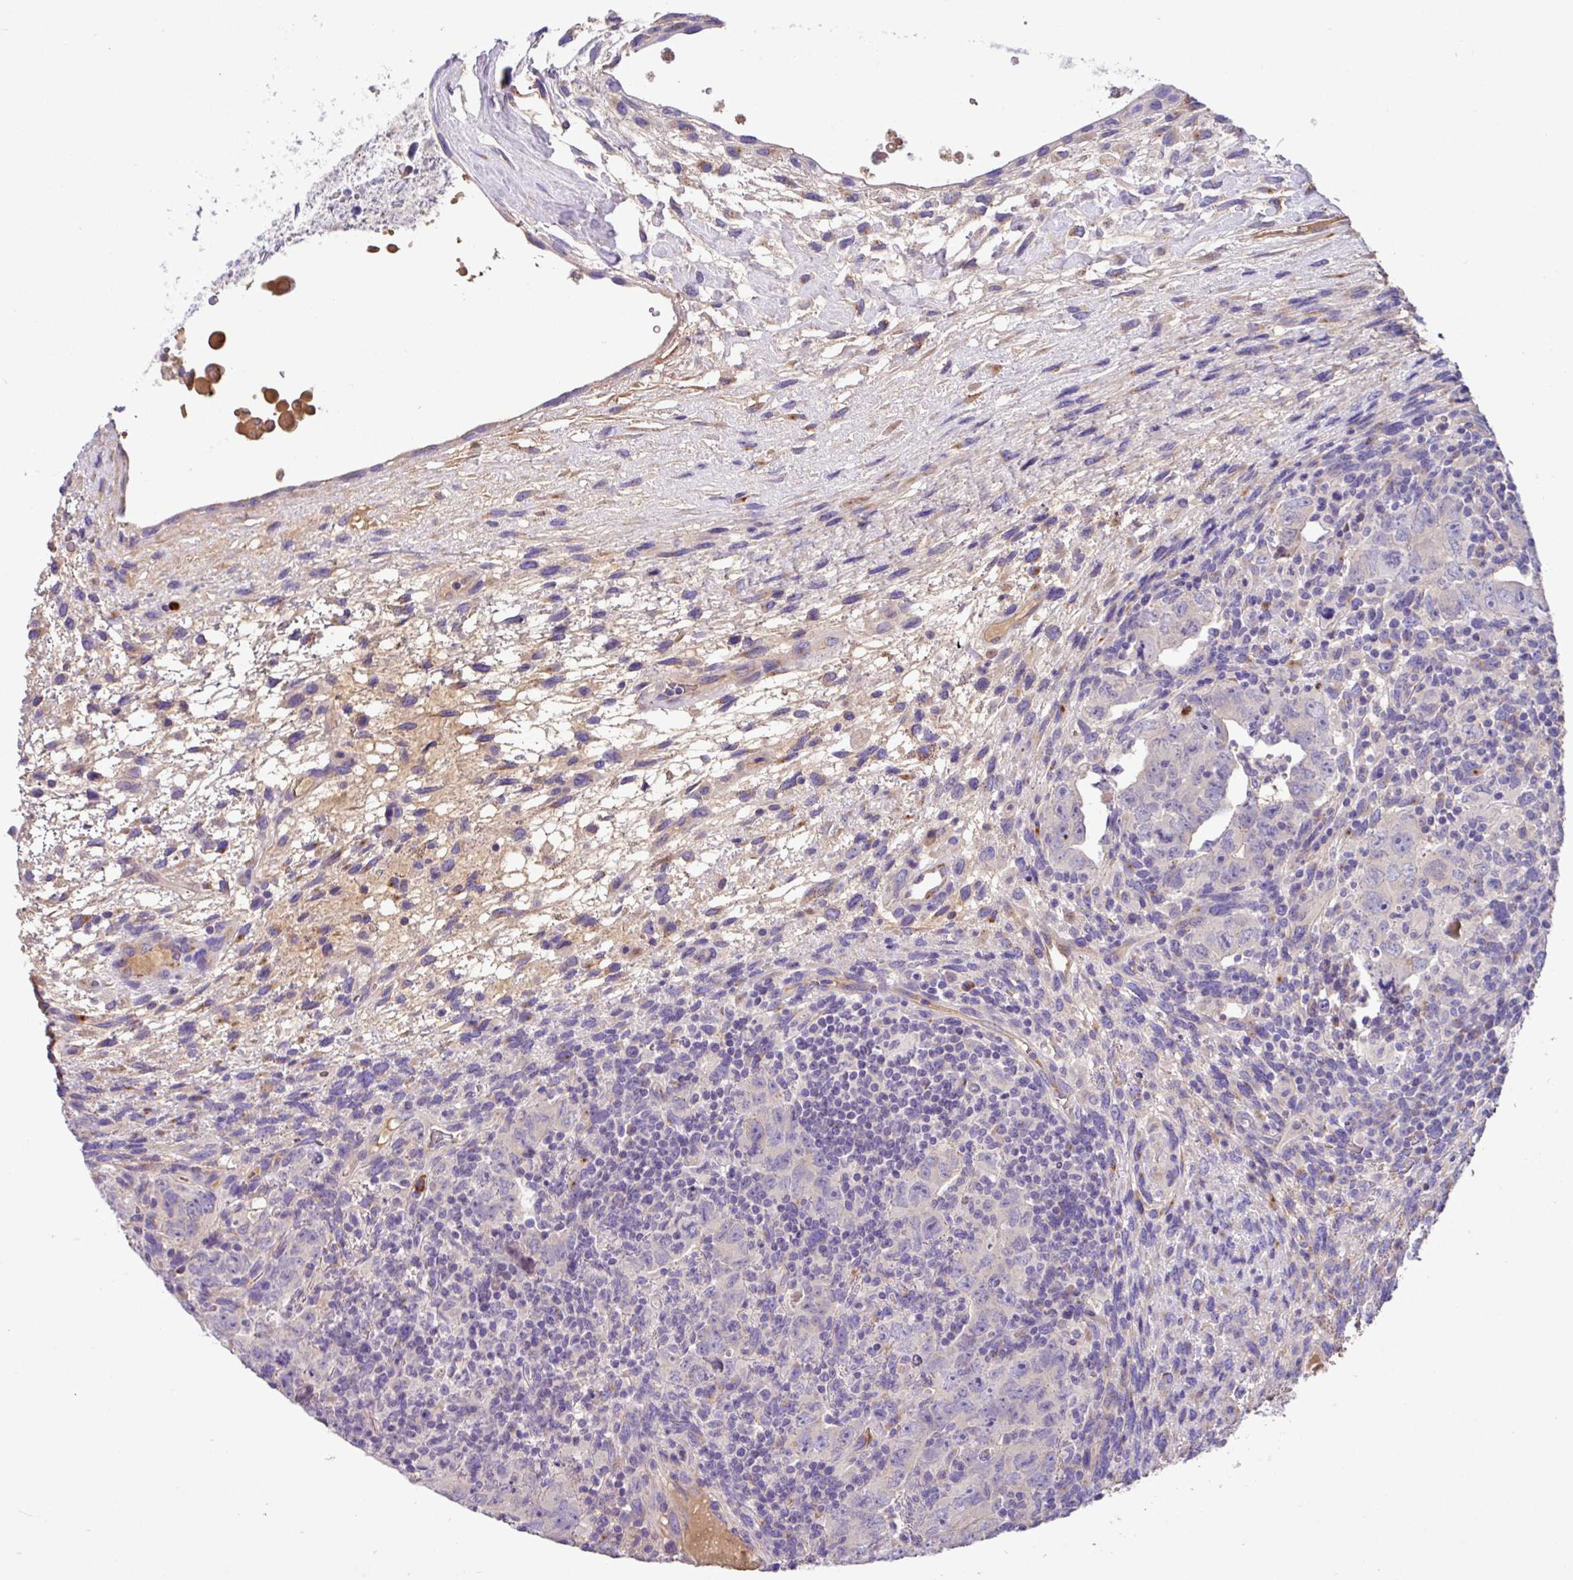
{"staining": {"intensity": "negative", "quantity": "none", "location": "none"}, "tissue": "testis cancer", "cell_type": "Tumor cells", "image_type": "cancer", "snomed": [{"axis": "morphology", "description": "Carcinoma, Embryonal, NOS"}, {"axis": "topography", "description": "Testis"}], "caption": "High magnification brightfield microscopy of testis embryonal carcinoma stained with DAB (brown) and counterstained with hematoxylin (blue): tumor cells show no significant expression.", "gene": "CRISP3", "patient": {"sex": "male", "age": 24}}